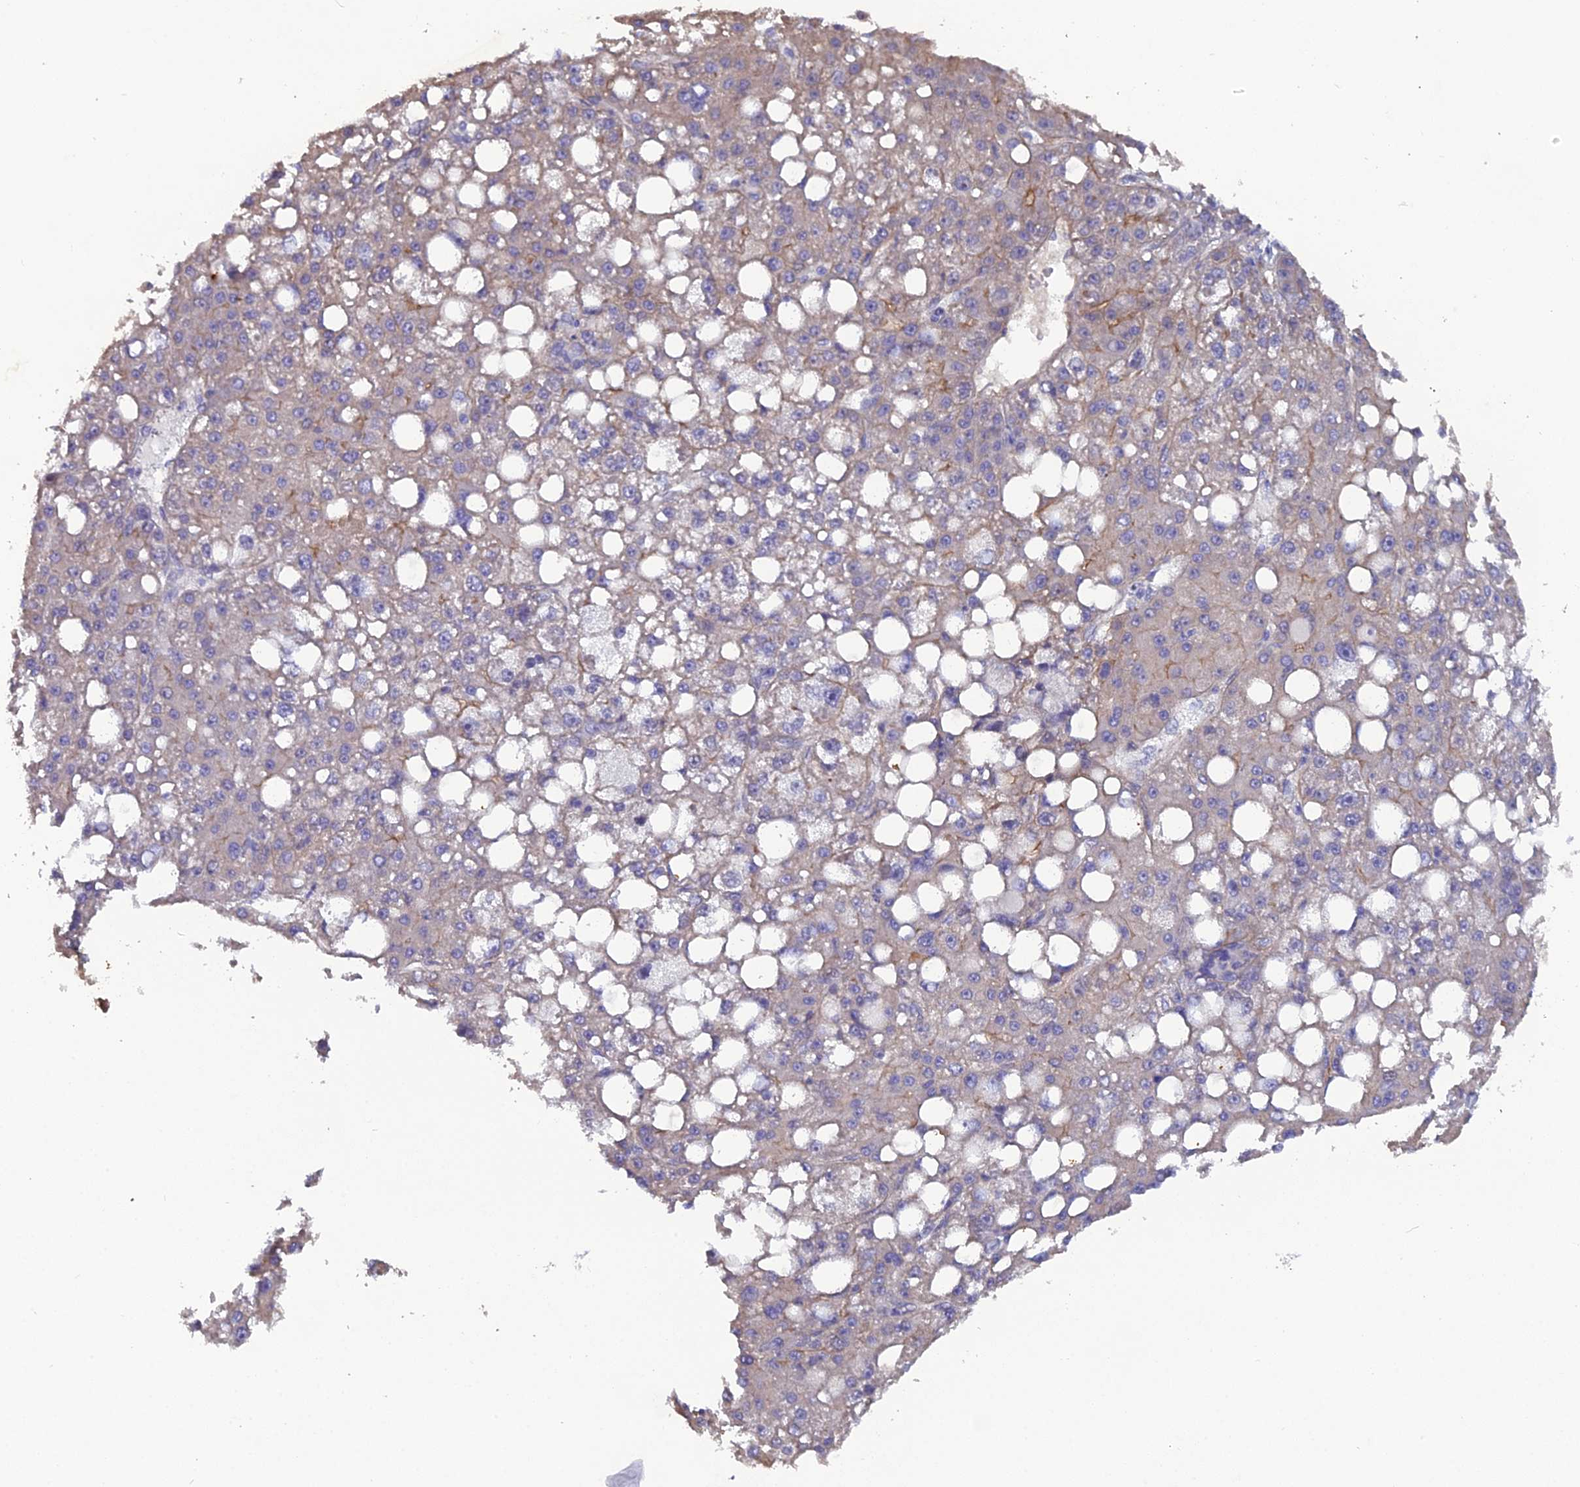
{"staining": {"intensity": "weak", "quantity": "<25%", "location": "cytoplasmic/membranous"}, "tissue": "liver cancer", "cell_type": "Tumor cells", "image_type": "cancer", "snomed": [{"axis": "morphology", "description": "Carcinoma, Hepatocellular, NOS"}, {"axis": "topography", "description": "Liver"}], "caption": "Hepatocellular carcinoma (liver) stained for a protein using IHC reveals no positivity tumor cells.", "gene": "CFAP47", "patient": {"sex": "male", "age": 67}}